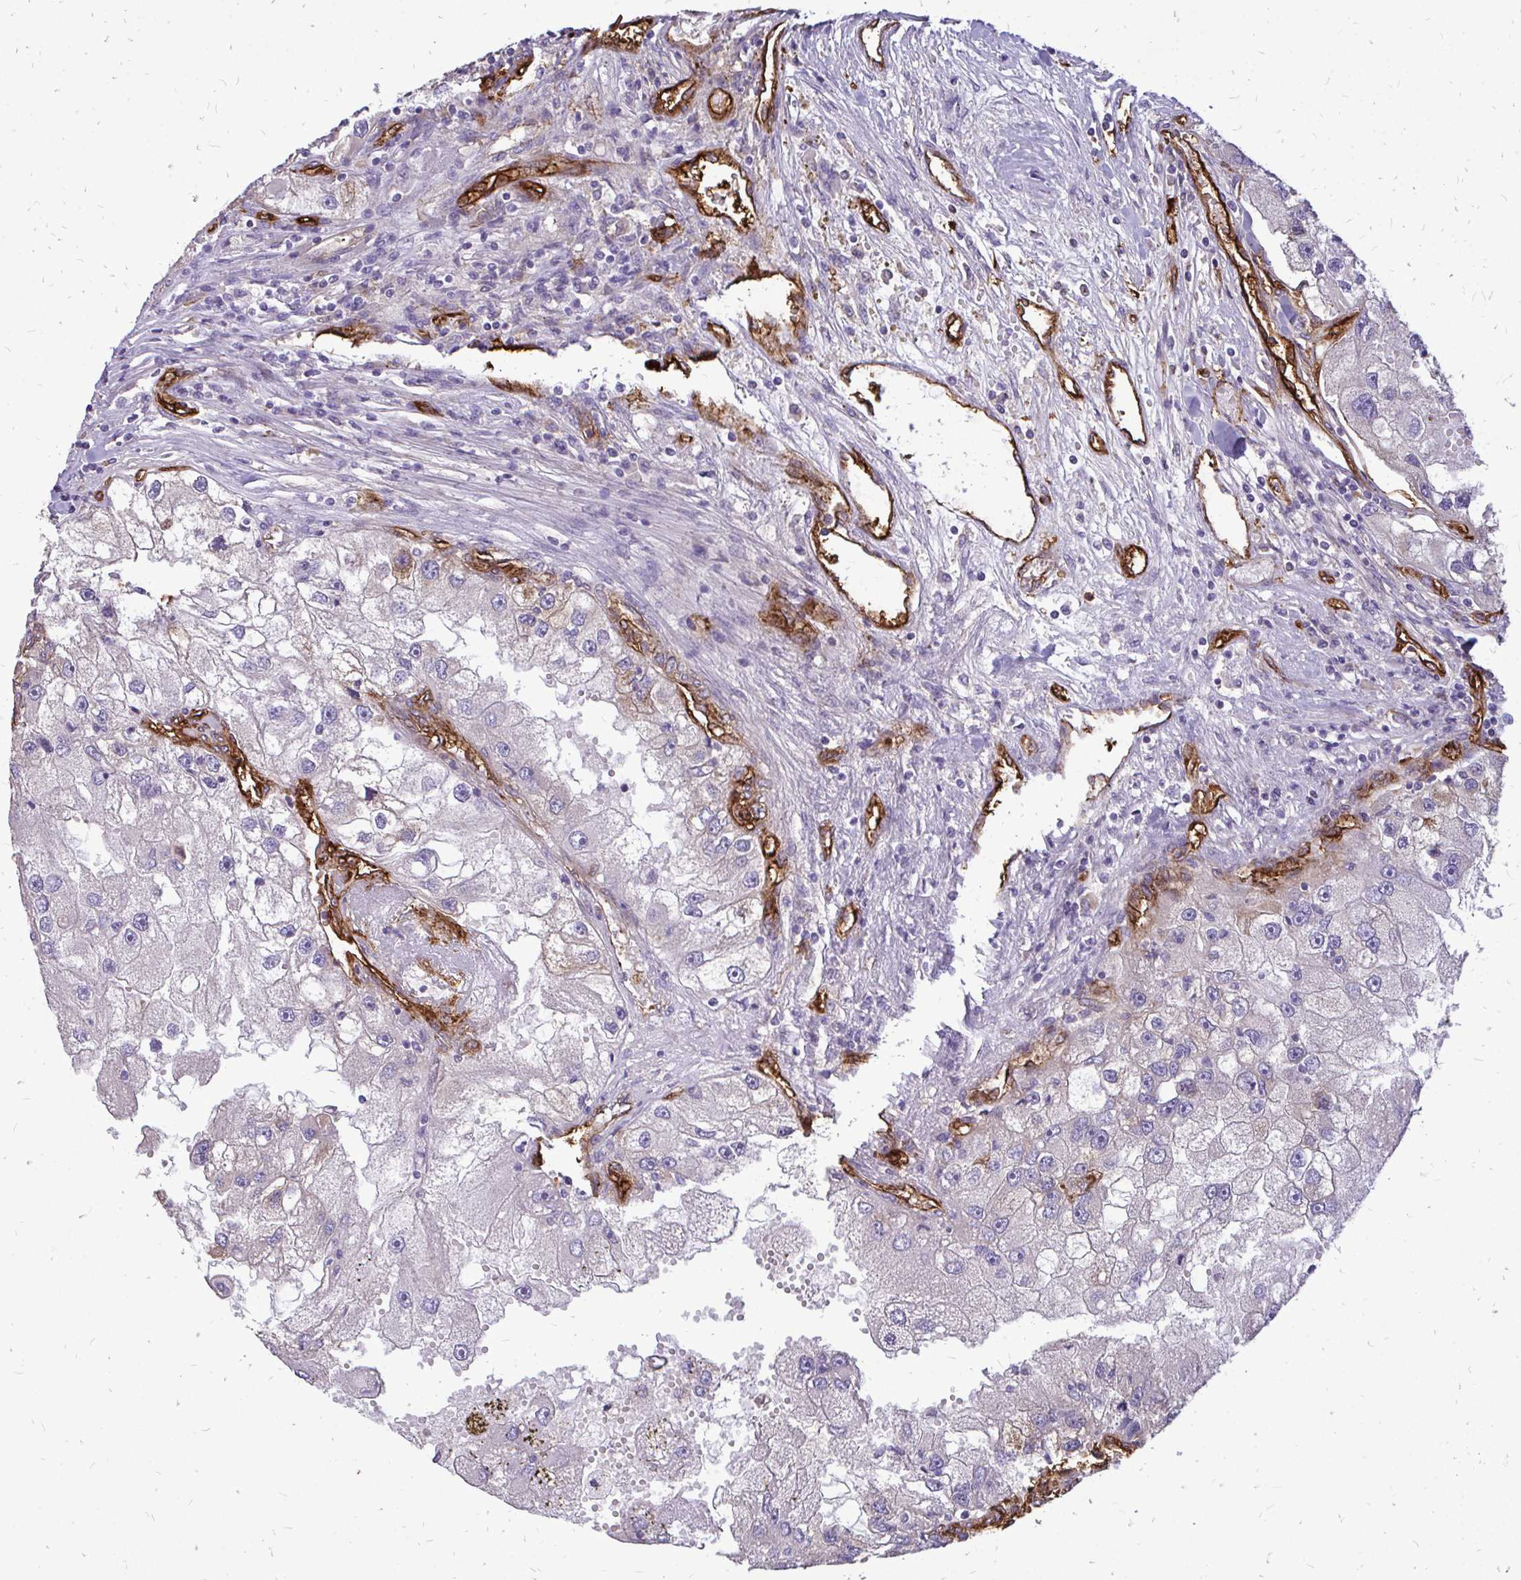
{"staining": {"intensity": "negative", "quantity": "none", "location": "none"}, "tissue": "renal cancer", "cell_type": "Tumor cells", "image_type": "cancer", "snomed": [{"axis": "morphology", "description": "Adenocarcinoma, NOS"}, {"axis": "topography", "description": "Kidney"}], "caption": "Histopathology image shows no protein staining in tumor cells of renal cancer (adenocarcinoma) tissue.", "gene": "MARCKSL1", "patient": {"sex": "male", "age": 63}}